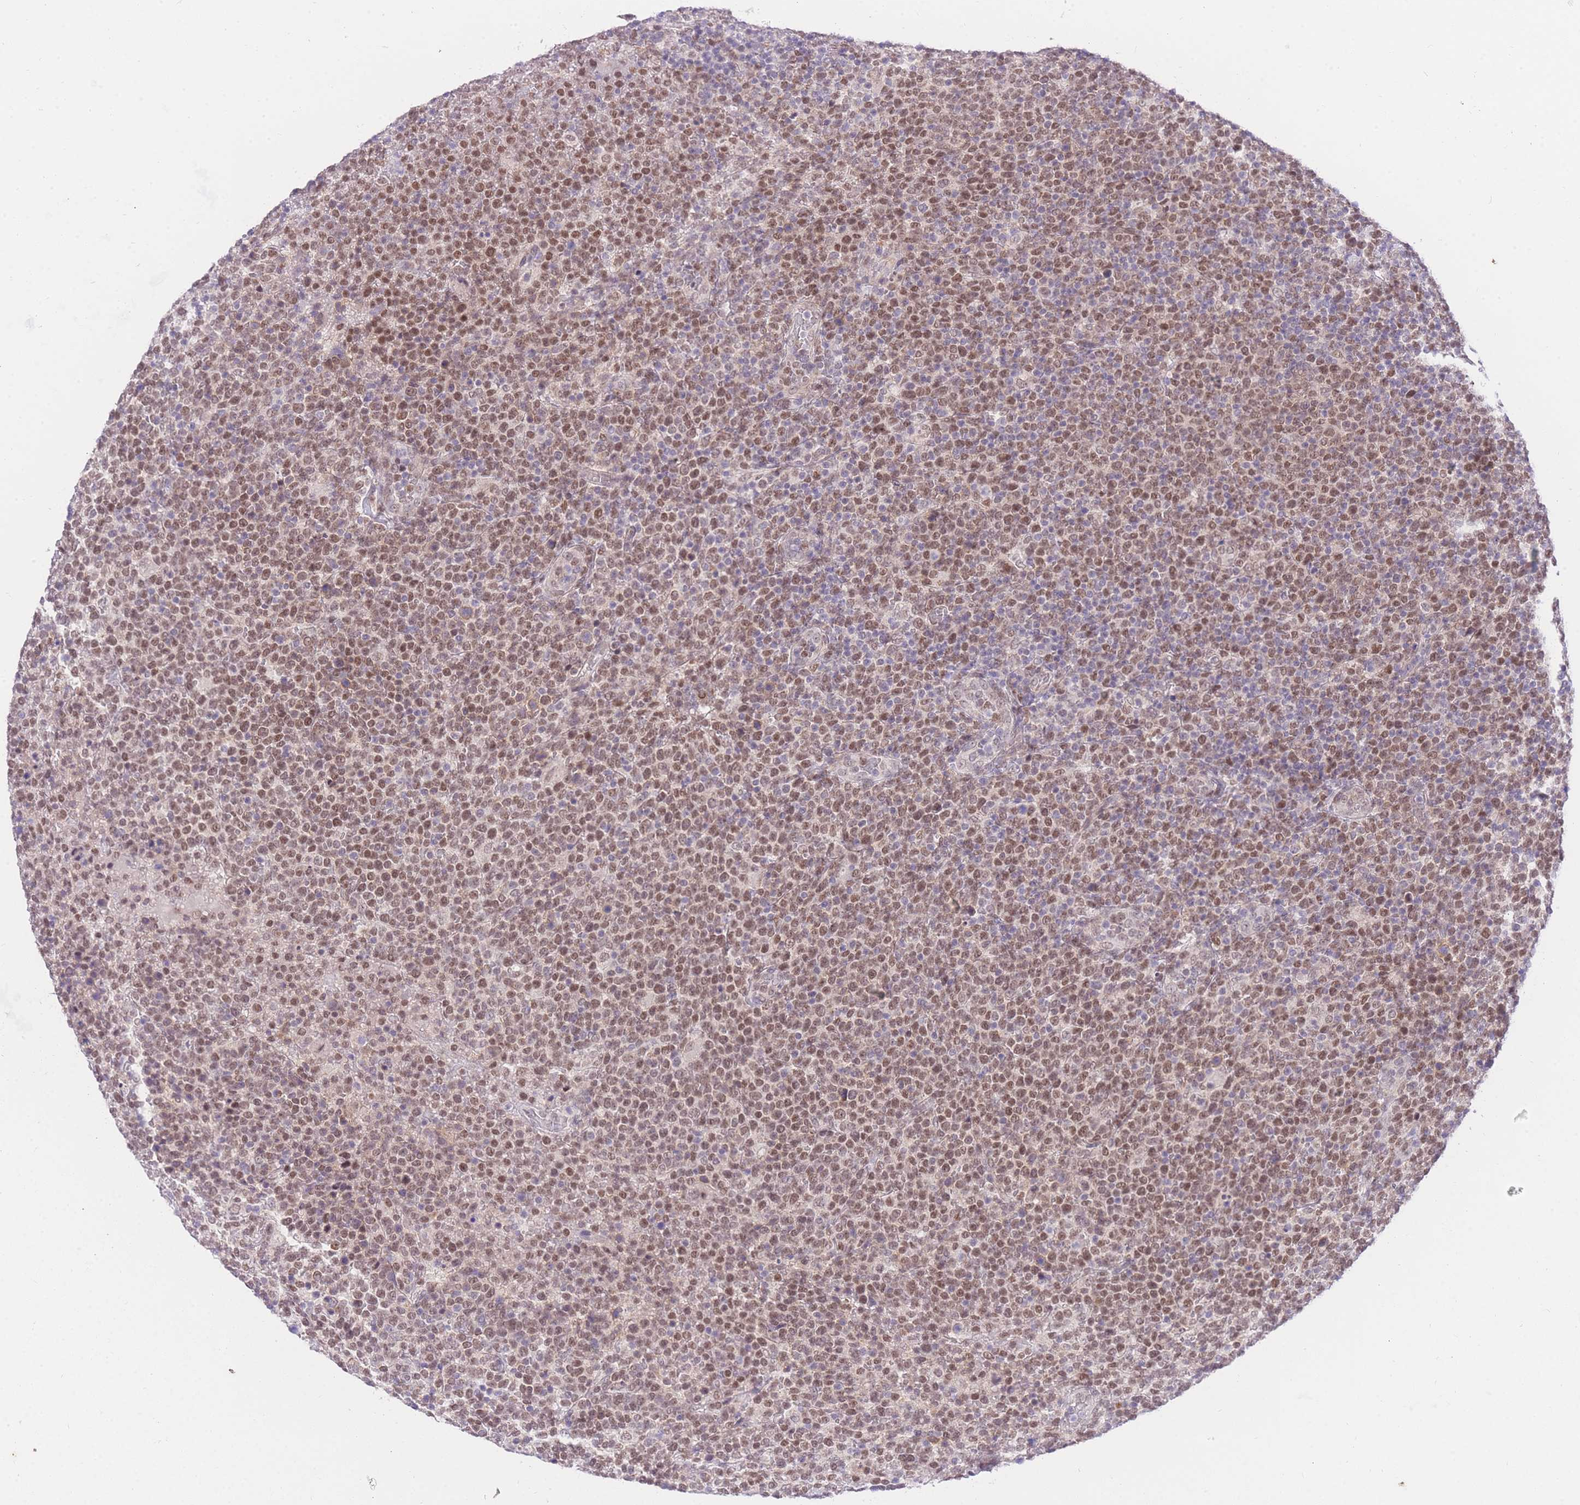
{"staining": {"intensity": "moderate", "quantity": ">75%", "location": "nuclear"}, "tissue": "lymphoma", "cell_type": "Tumor cells", "image_type": "cancer", "snomed": [{"axis": "morphology", "description": "Malignant lymphoma, non-Hodgkin's type, High grade"}, {"axis": "topography", "description": "Lymph node"}], "caption": "High-grade malignant lymphoma, non-Hodgkin's type stained for a protein demonstrates moderate nuclear positivity in tumor cells.", "gene": "UBXN7", "patient": {"sex": "male", "age": 61}}